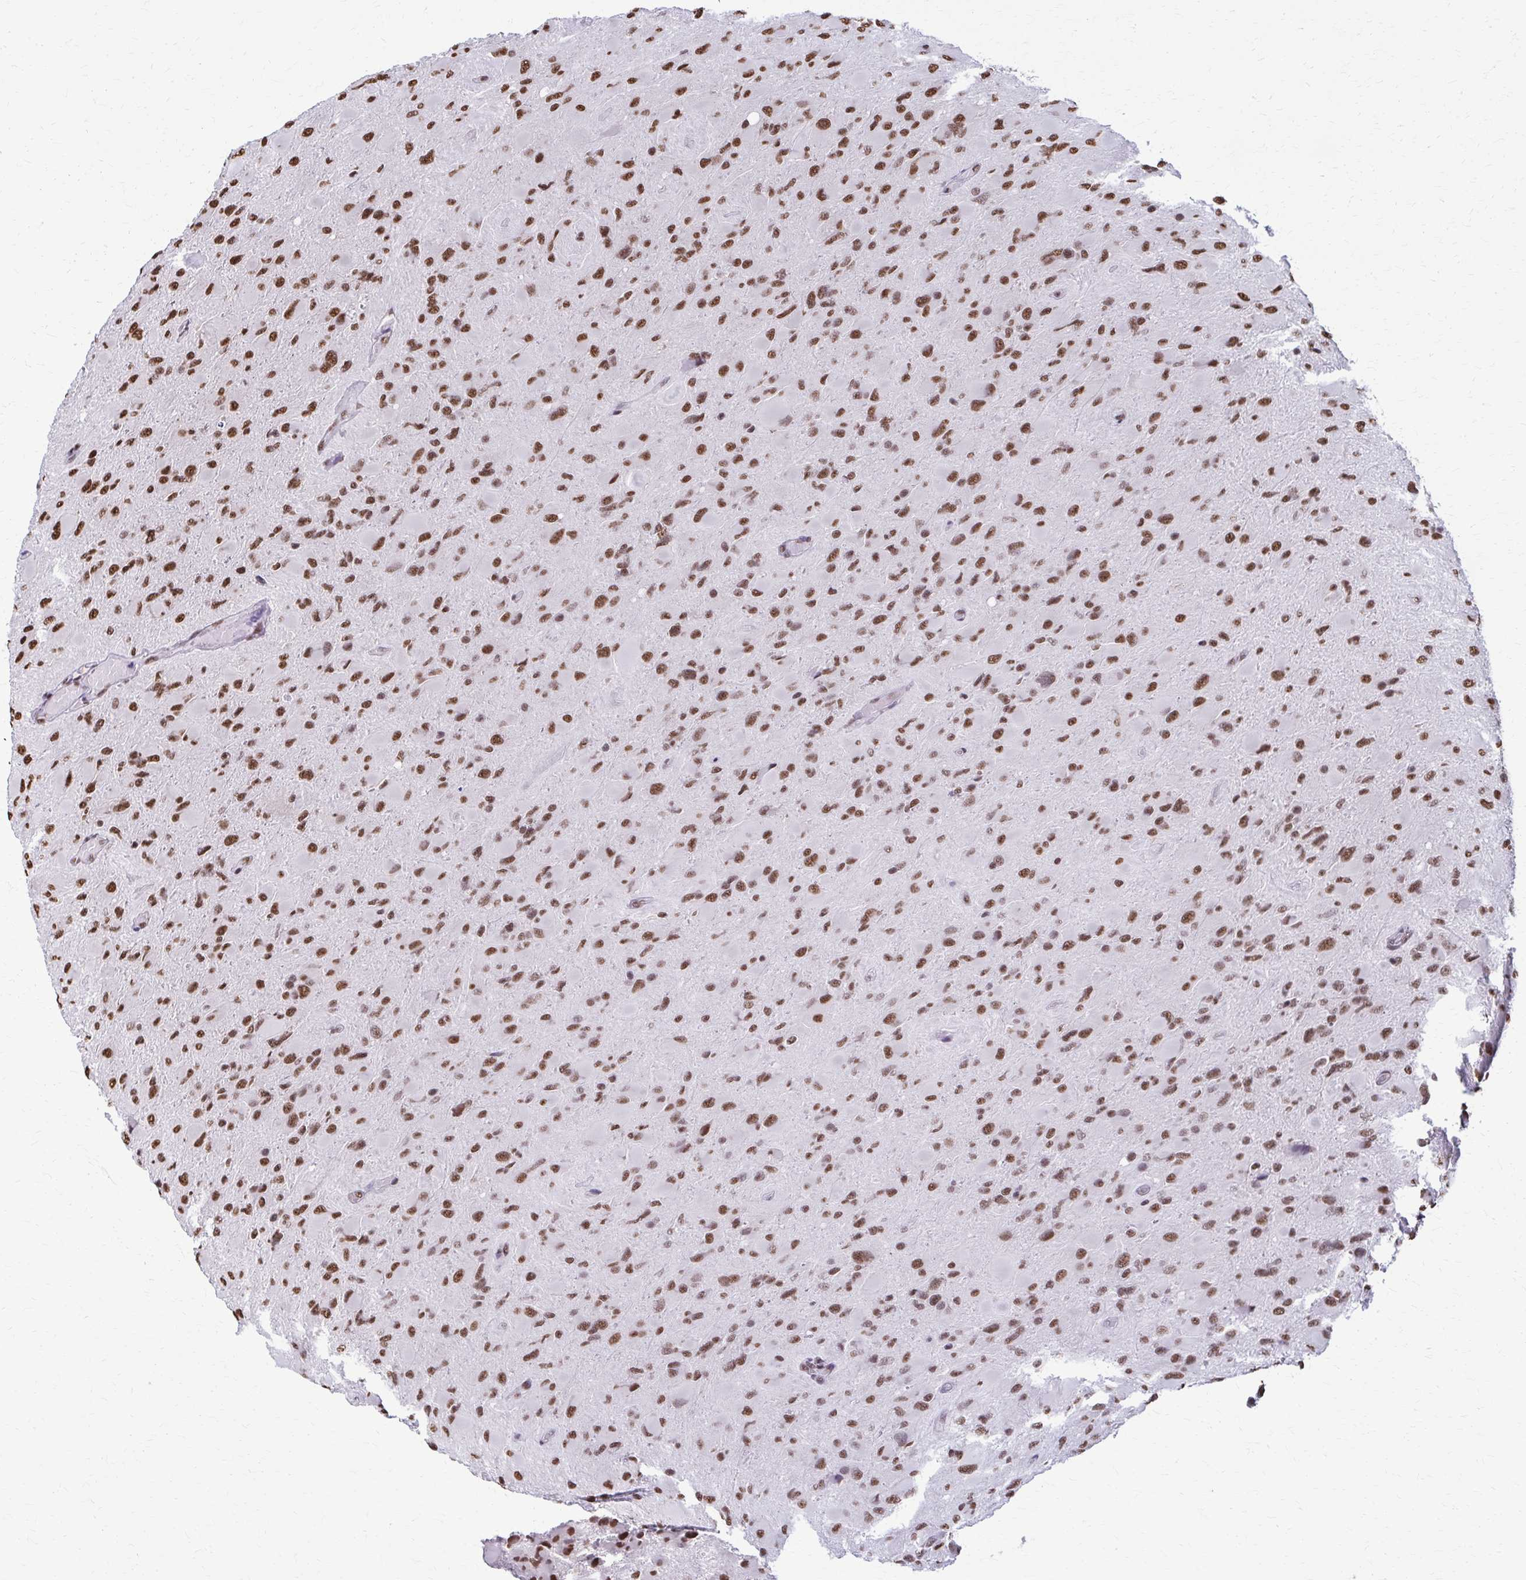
{"staining": {"intensity": "moderate", "quantity": ">75%", "location": "nuclear"}, "tissue": "glioma", "cell_type": "Tumor cells", "image_type": "cancer", "snomed": [{"axis": "morphology", "description": "Glioma, malignant, High grade"}, {"axis": "topography", "description": "Cerebral cortex"}], "caption": "Immunohistochemical staining of human glioma demonstrates medium levels of moderate nuclear expression in about >75% of tumor cells.", "gene": "SNRPA", "patient": {"sex": "female", "age": 36}}